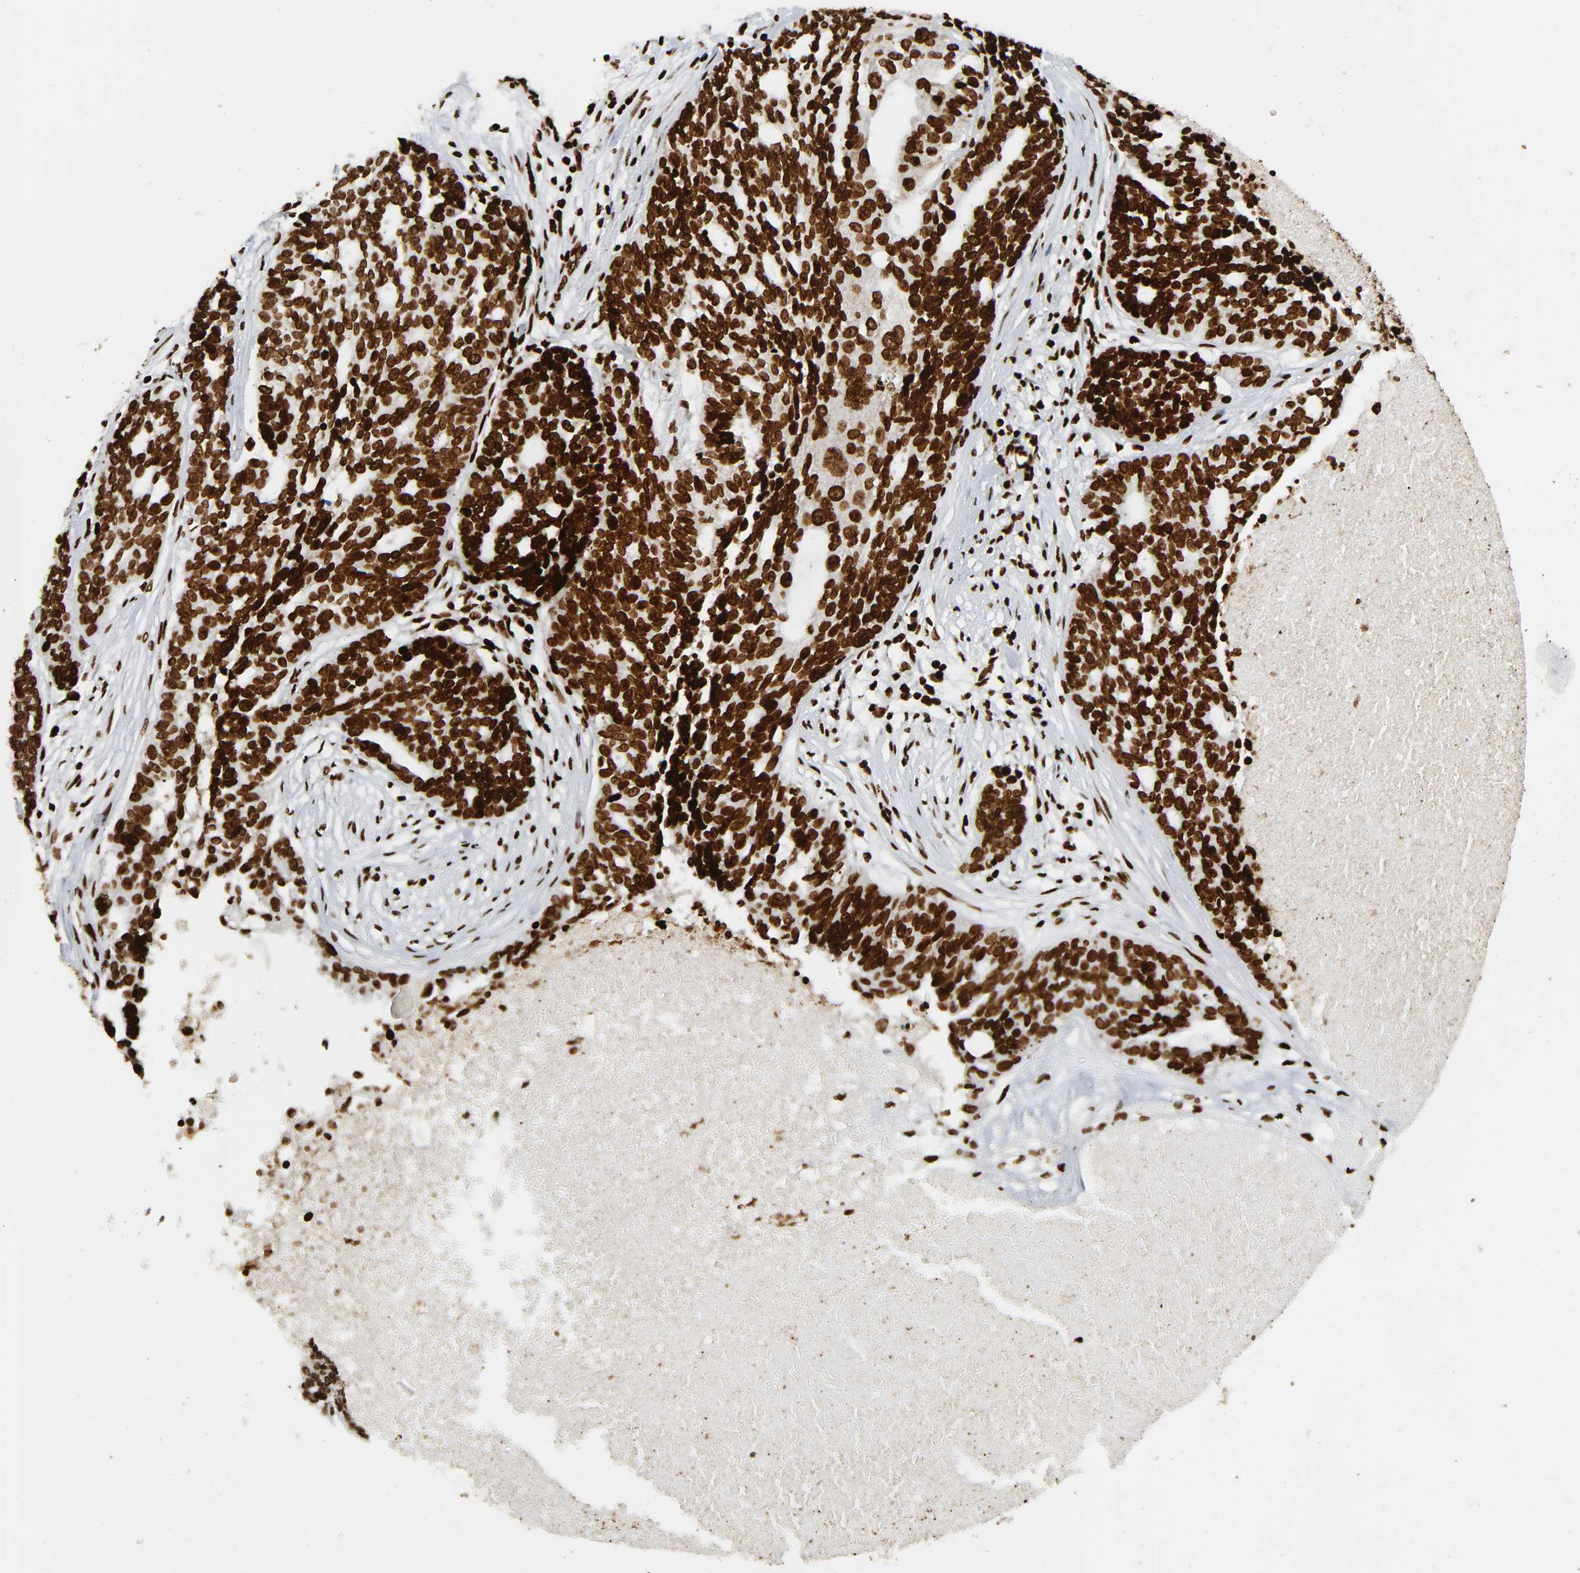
{"staining": {"intensity": "strong", "quantity": ">75%", "location": "nuclear"}, "tissue": "ovarian cancer", "cell_type": "Tumor cells", "image_type": "cancer", "snomed": [{"axis": "morphology", "description": "Cystadenocarcinoma, serous, NOS"}, {"axis": "topography", "description": "Ovary"}], "caption": "Tumor cells demonstrate high levels of strong nuclear staining in about >75% of cells in ovarian cancer (serous cystadenocarcinoma). (IHC, brightfield microscopy, high magnification).", "gene": "RXRA", "patient": {"sex": "female", "age": 59}}